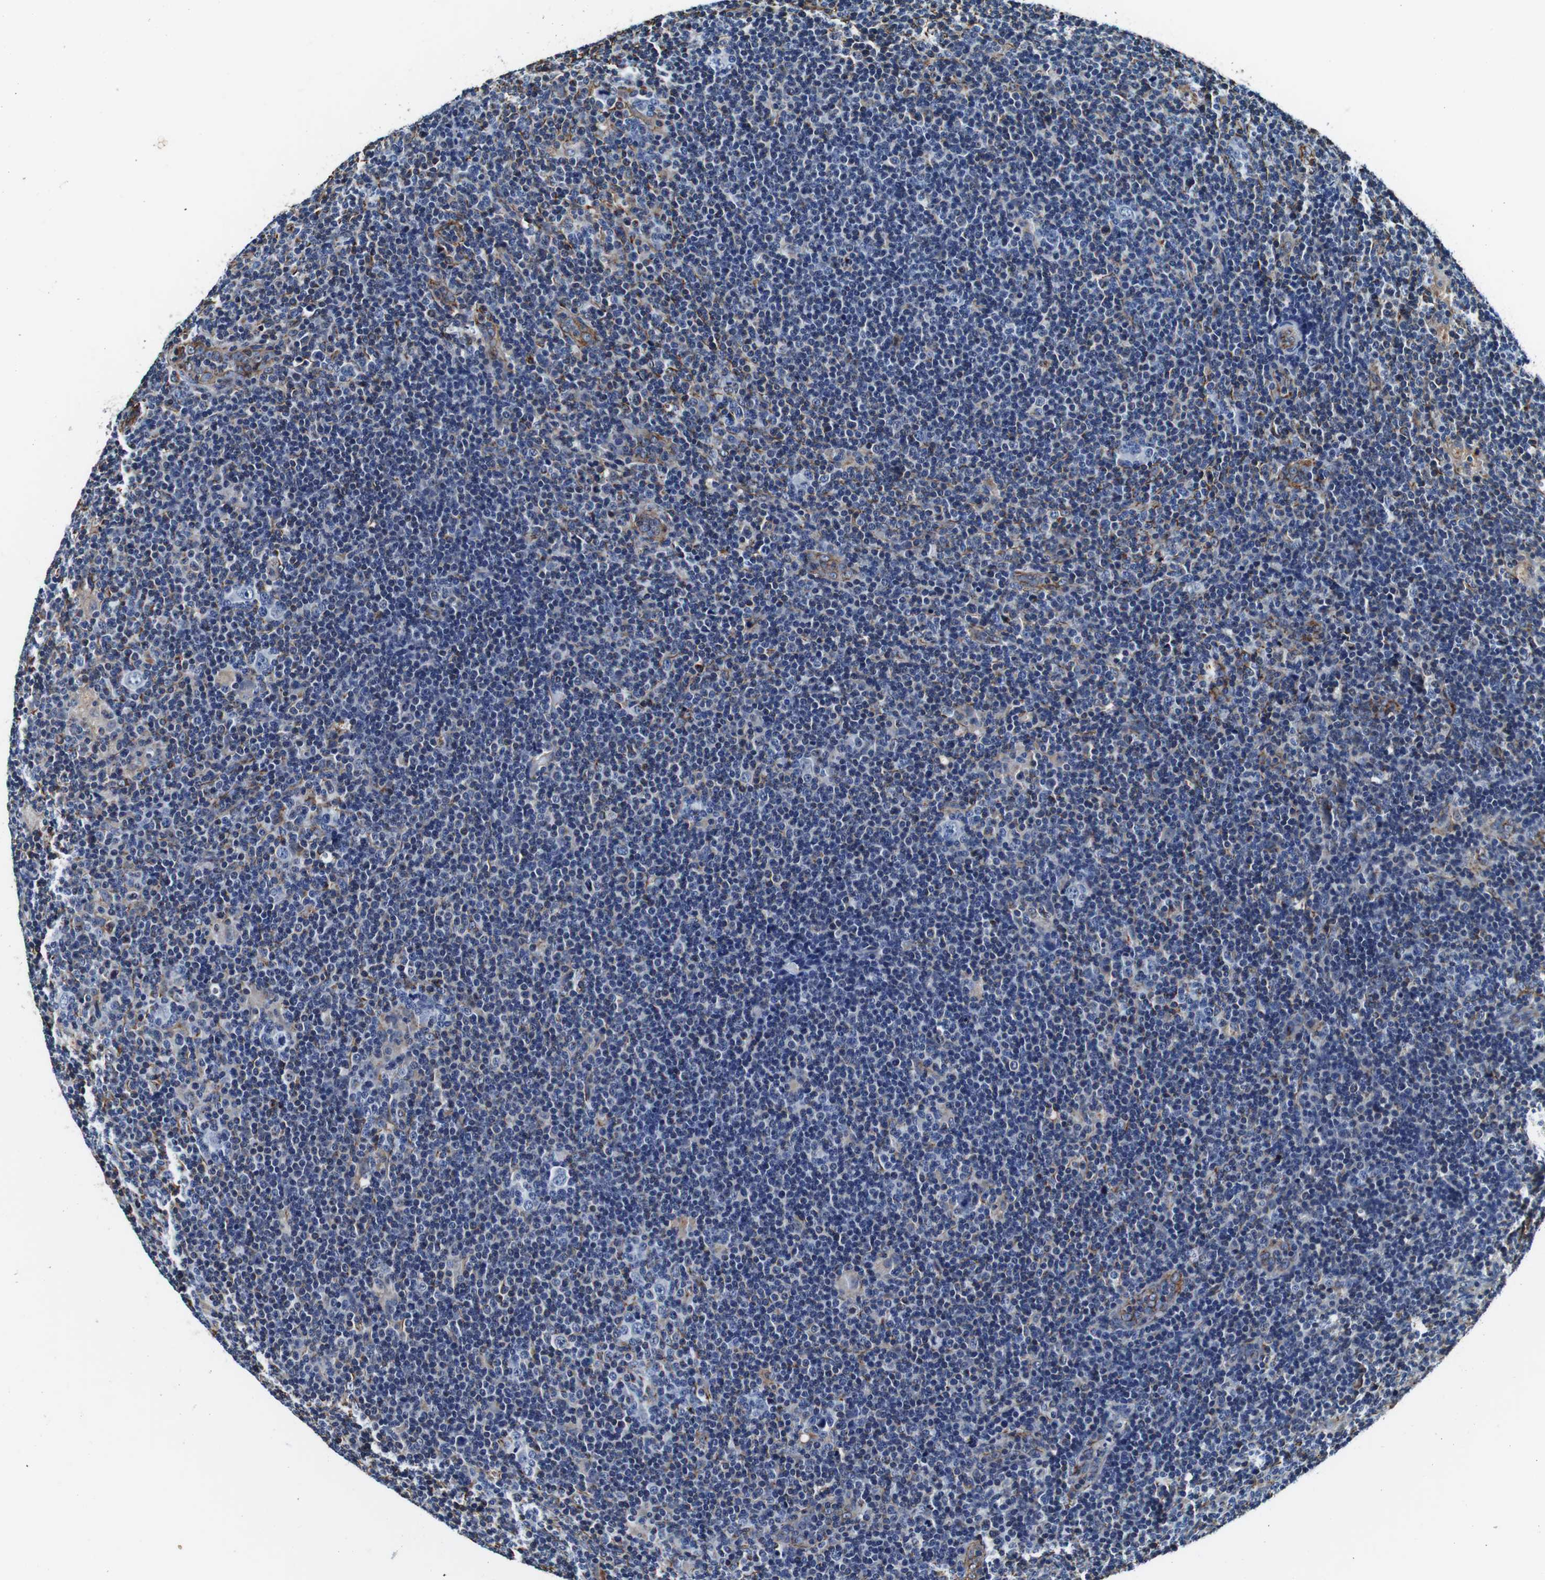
{"staining": {"intensity": "negative", "quantity": "none", "location": "none"}, "tissue": "lymphoma", "cell_type": "Tumor cells", "image_type": "cancer", "snomed": [{"axis": "morphology", "description": "Hodgkin's disease, NOS"}, {"axis": "topography", "description": "Lymph node"}], "caption": "Tumor cells are negative for protein expression in human lymphoma.", "gene": "GJE1", "patient": {"sex": "female", "age": 57}}